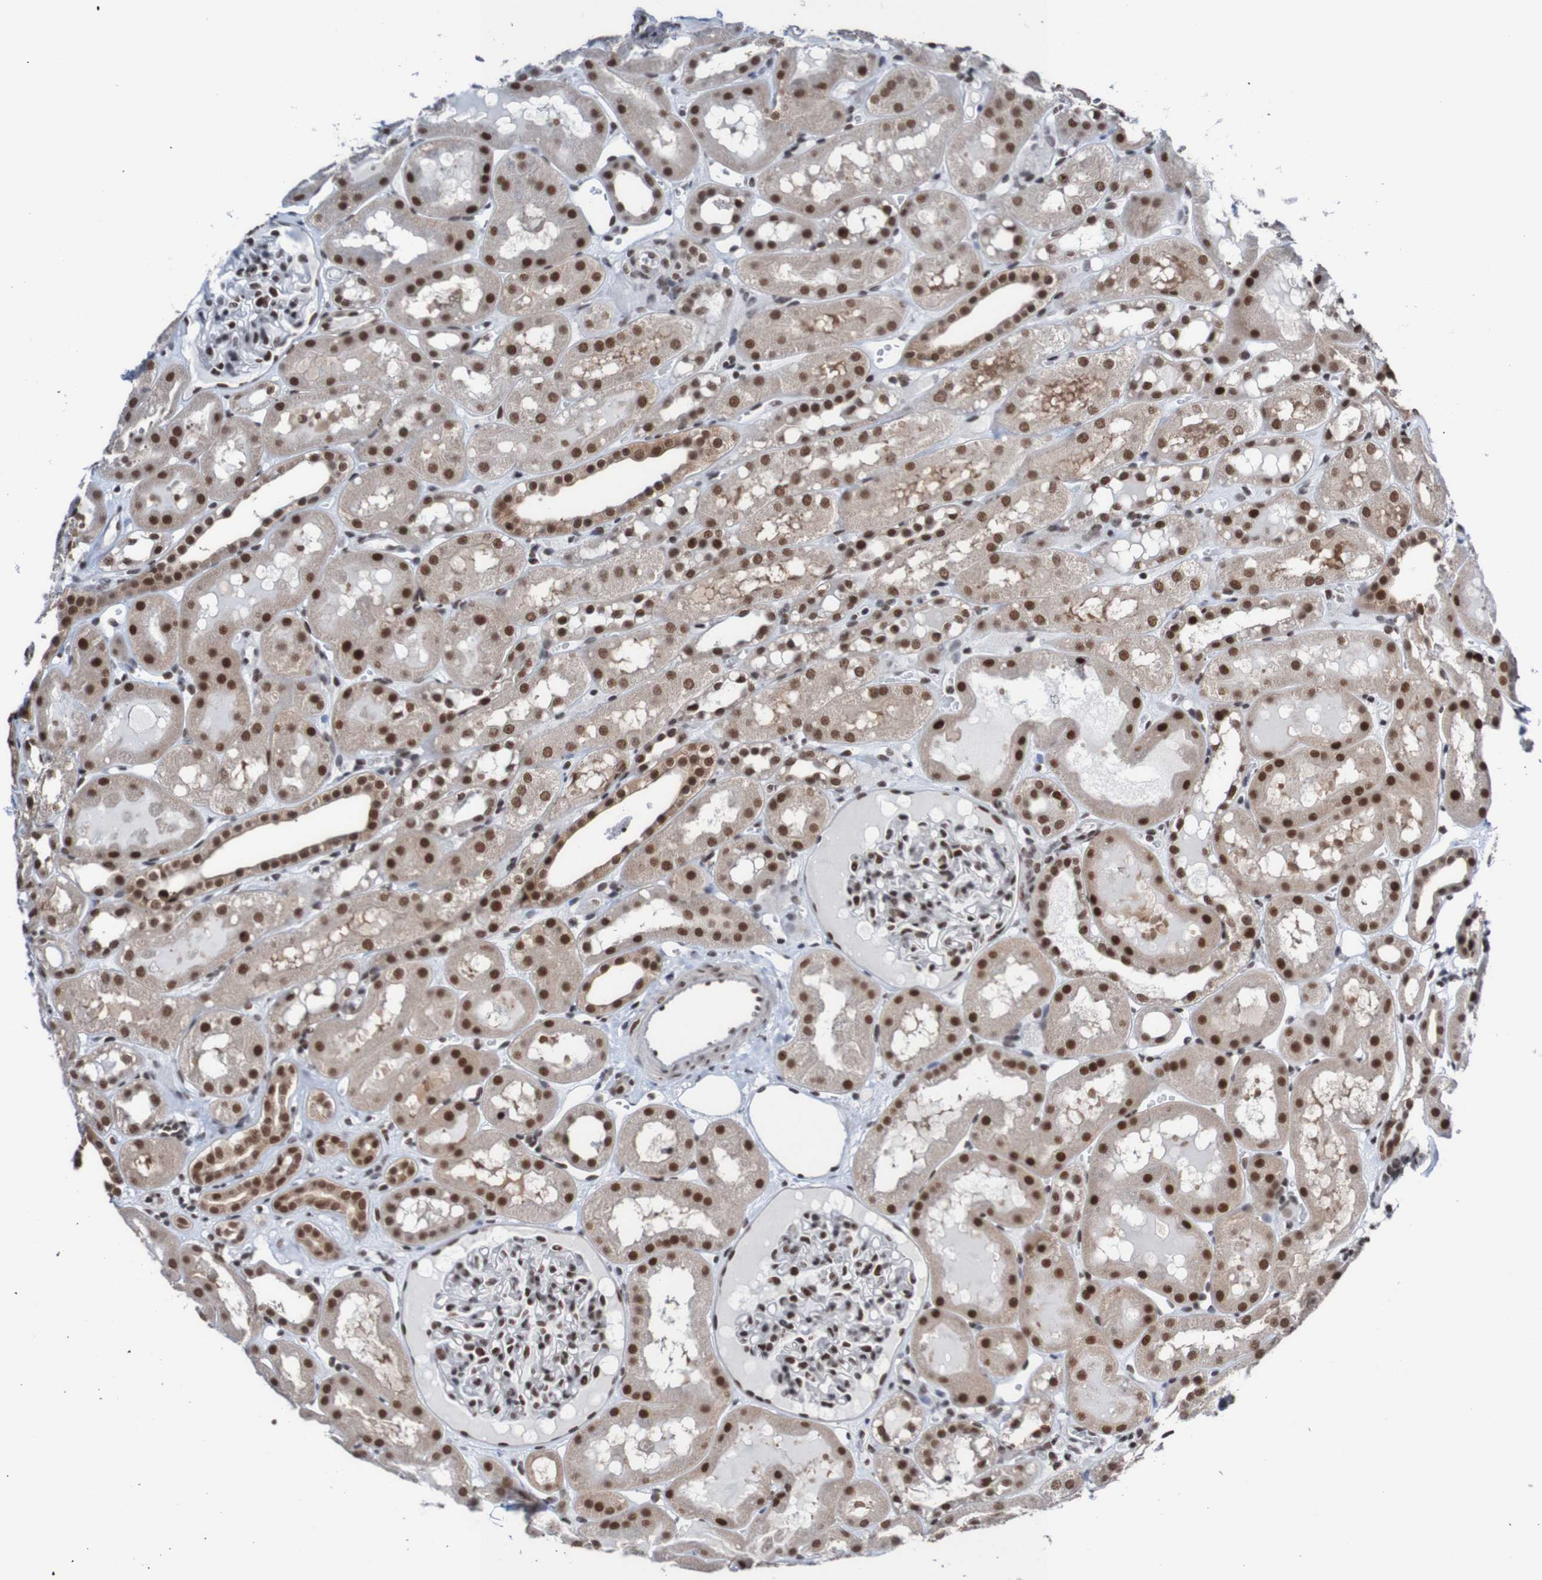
{"staining": {"intensity": "strong", "quantity": "25%-75%", "location": "nuclear"}, "tissue": "kidney", "cell_type": "Cells in glomeruli", "image_type": "normal", "snomed": [{"axis": "morphology", "description": "Normal tissue, NOS"}, {"axis": "topography", "description": "Kidney"}, {"axis": "topography", "description": "Urinary bladder"}], "caption": "Strong nuclear protein expression is seen in approximately 25%-75% of cells in glomeruli in kidney. (Brightfield microscopy of DAB IHC at high magnification).", "gene": "CDC5L", "patient": {"sex": "male", "age": 16}}